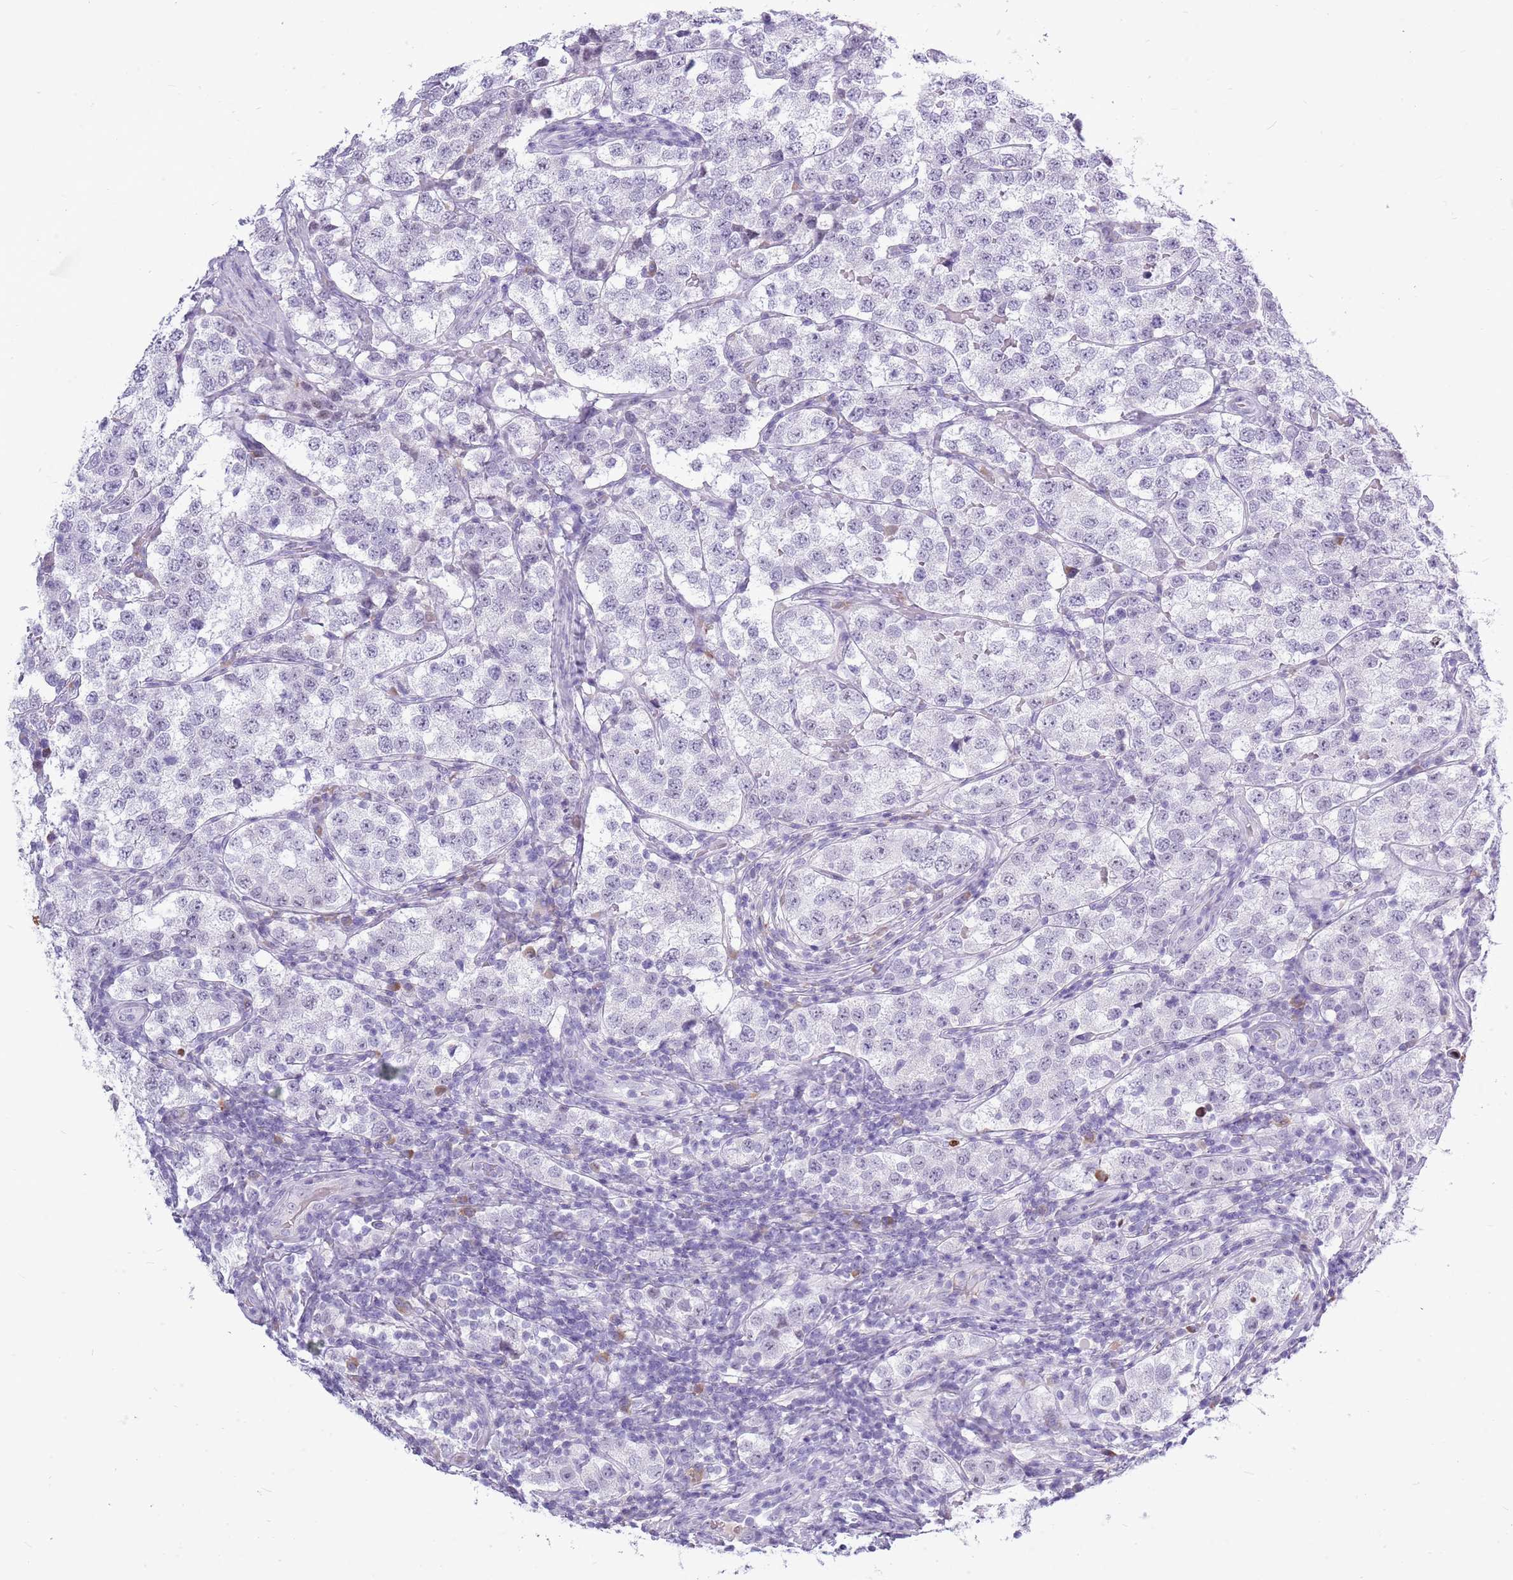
{"staining": {"intensity": "negative", "quantity": "none", "location": "none"}, "tissue": "testis cancer", "cell_type": "Tumor cells", "image_type": "cancer", "snomed": [{"axis": "morphology", "description": "Seminoma, NOS"}, {"axis": "topography", "description": "Testis"}], "caption": "Immunohistochemical staining of human testis seminoma reveals no significant positivity in tumor cells. (Stains: DAB (3,3'-diaminobenzidine) immunohistochemistry with hematoxylin counter stain, Microscopy: brightfield microscopy at high magnification).", "gene": "ZNF425", "patient": {"sex": "male", "age": 34}}